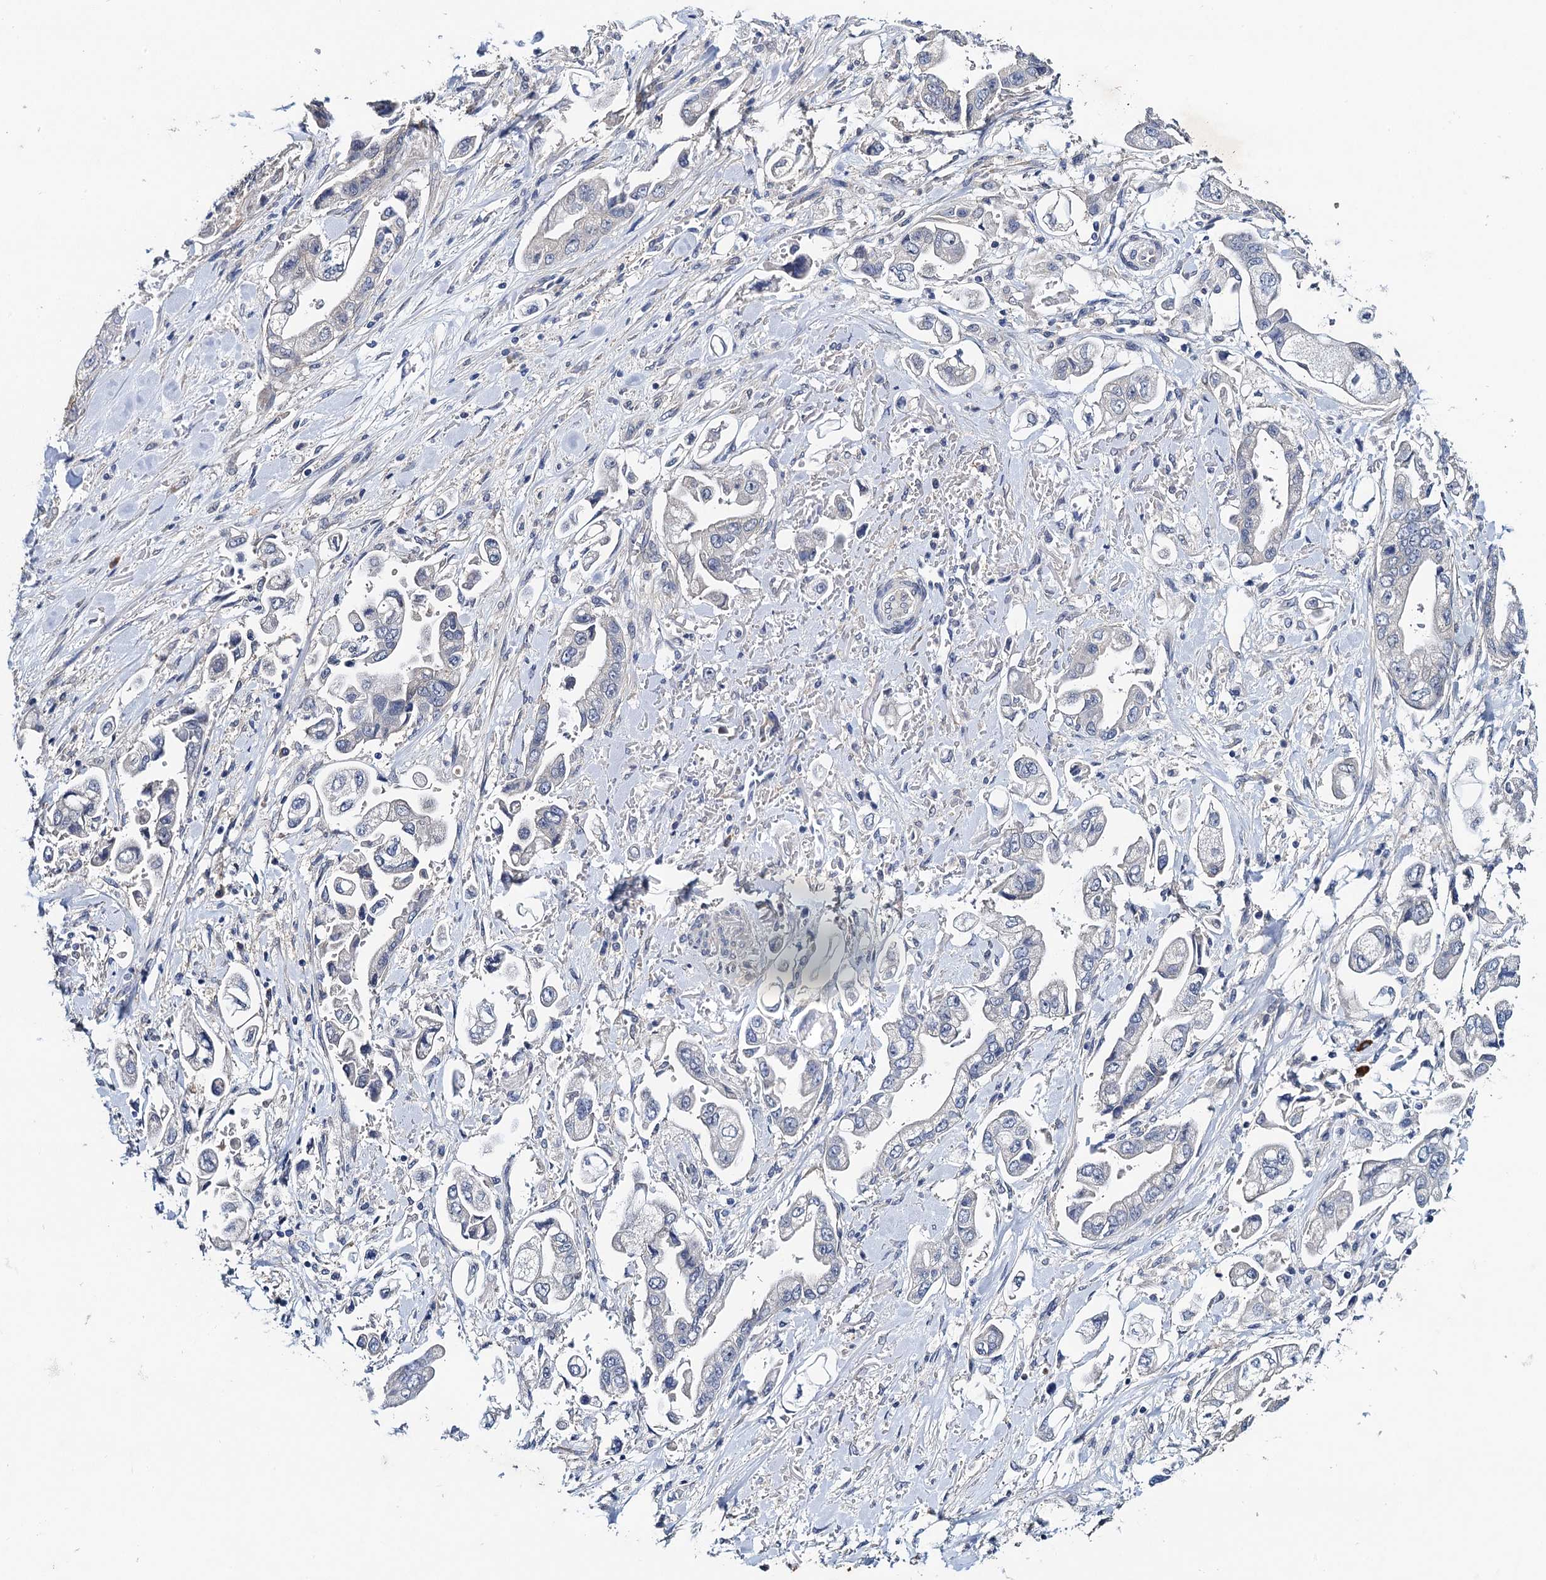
{"staining": {"intensity": "negative", "quantity": "none", "location": "none"}, "tissue": "stomach cancer", "cell_type": "Tumor cells", "image_type": "cancer", "snomed": [{"axis": "morphology", "description": "Adenocarcinoma, NOS"}, {"axis": "topography", "description": "Stomach"}], "caption": "This is an immunohistochemistry image of human stomach adenocarcinoma. There is no staining in tumor cells.", "gene": "TMEM39B", "patient": {"sex": "male", "age": 62}}